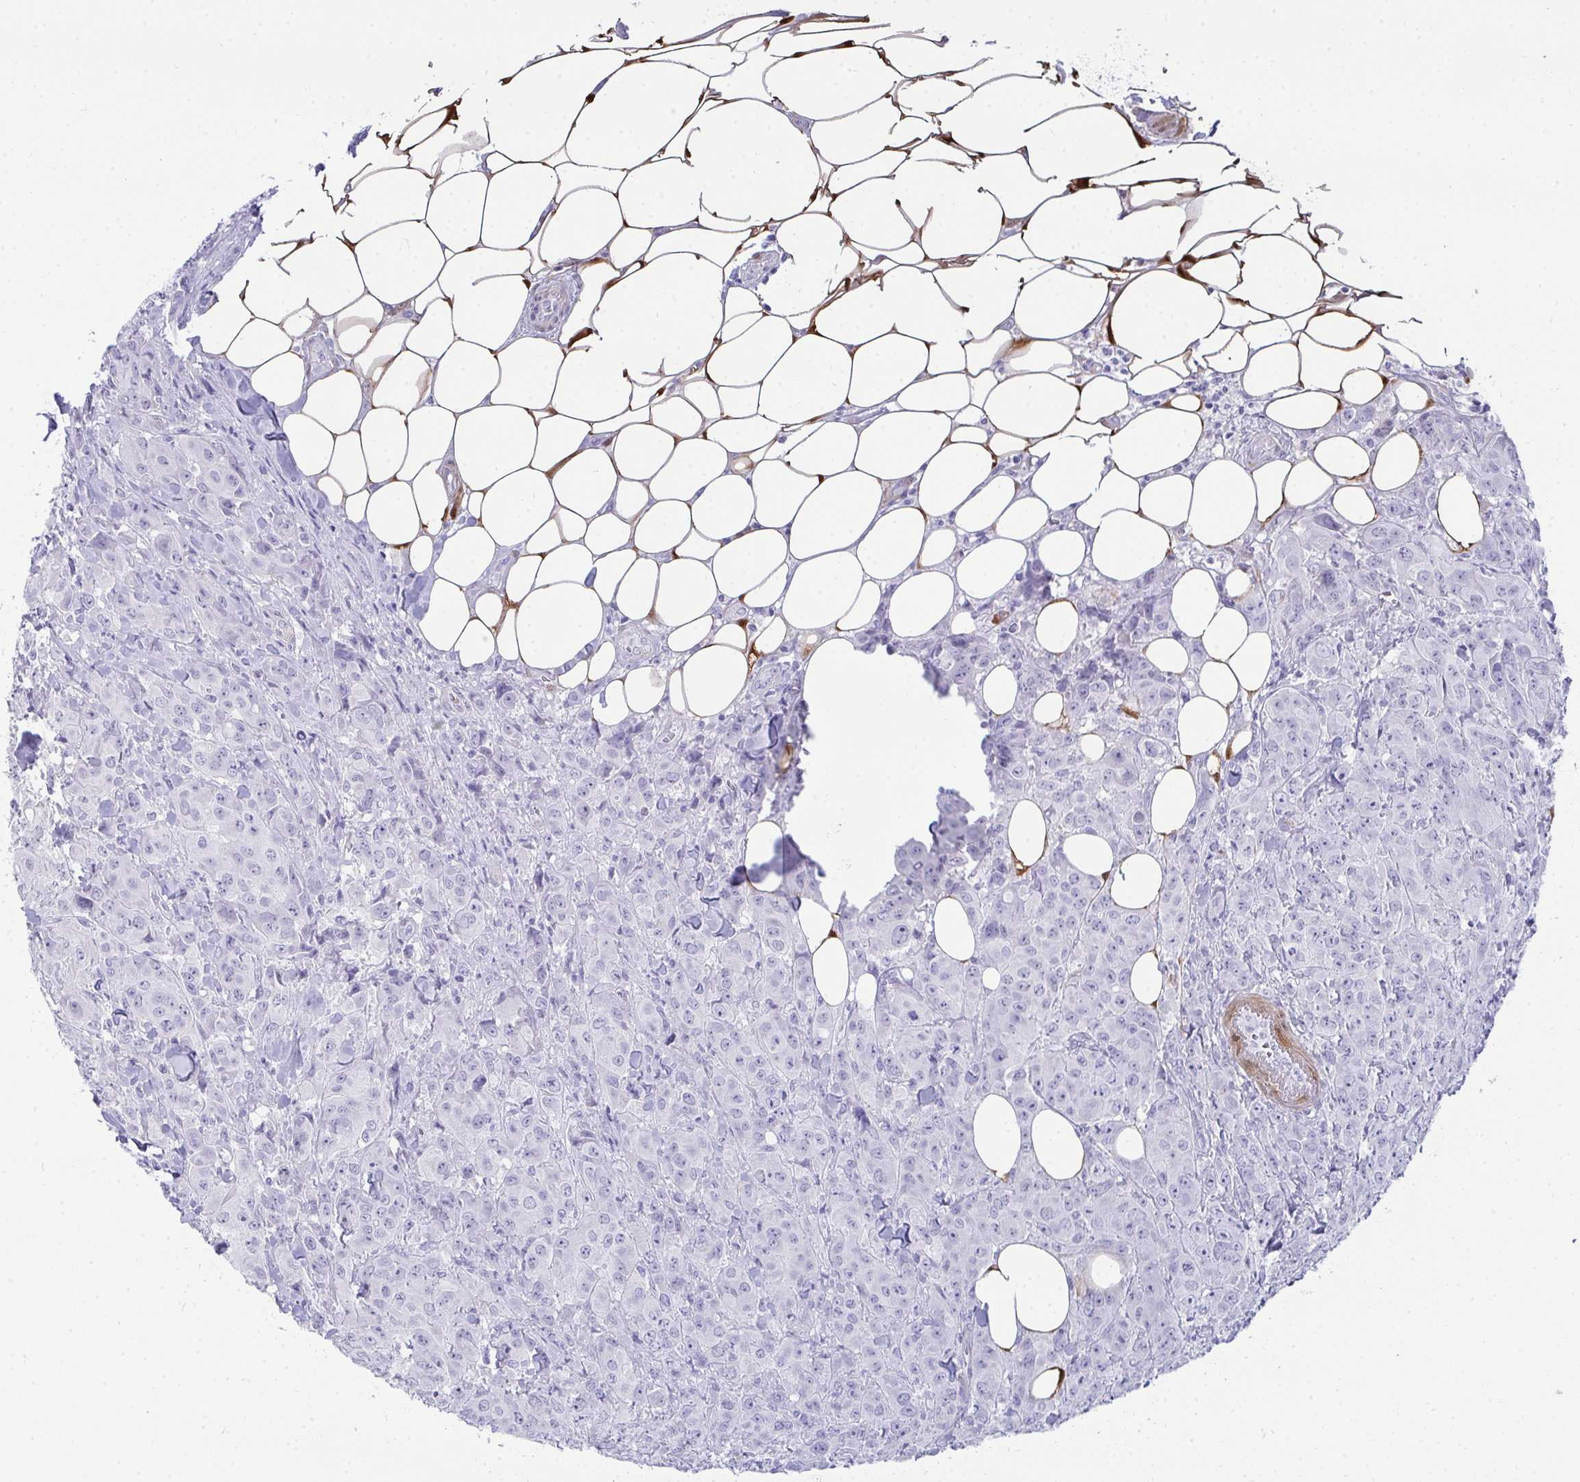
{"staining": {"intensity": "negative", "quantity": "none", "location": "none"}, "tissue": "breast cancer", "cell_type": "Tumor cells", "image_type": "cancer", "snomed": [{"axis": "morphology", "description": "Normal tissue, NOS"}, {"axis": "morphology", "description": "Duct carcinoma"}, {"axis": "topography", "description": "Breast"}], "caption": "Intraductal carcinoma (breast) was stained to show a protein in brown. There is no significant staining in tumor cells. (DAB immunohistochemistry, high magnification).", "gene": "HSPB6", "patient": {"sex": "female", "age": 43}}